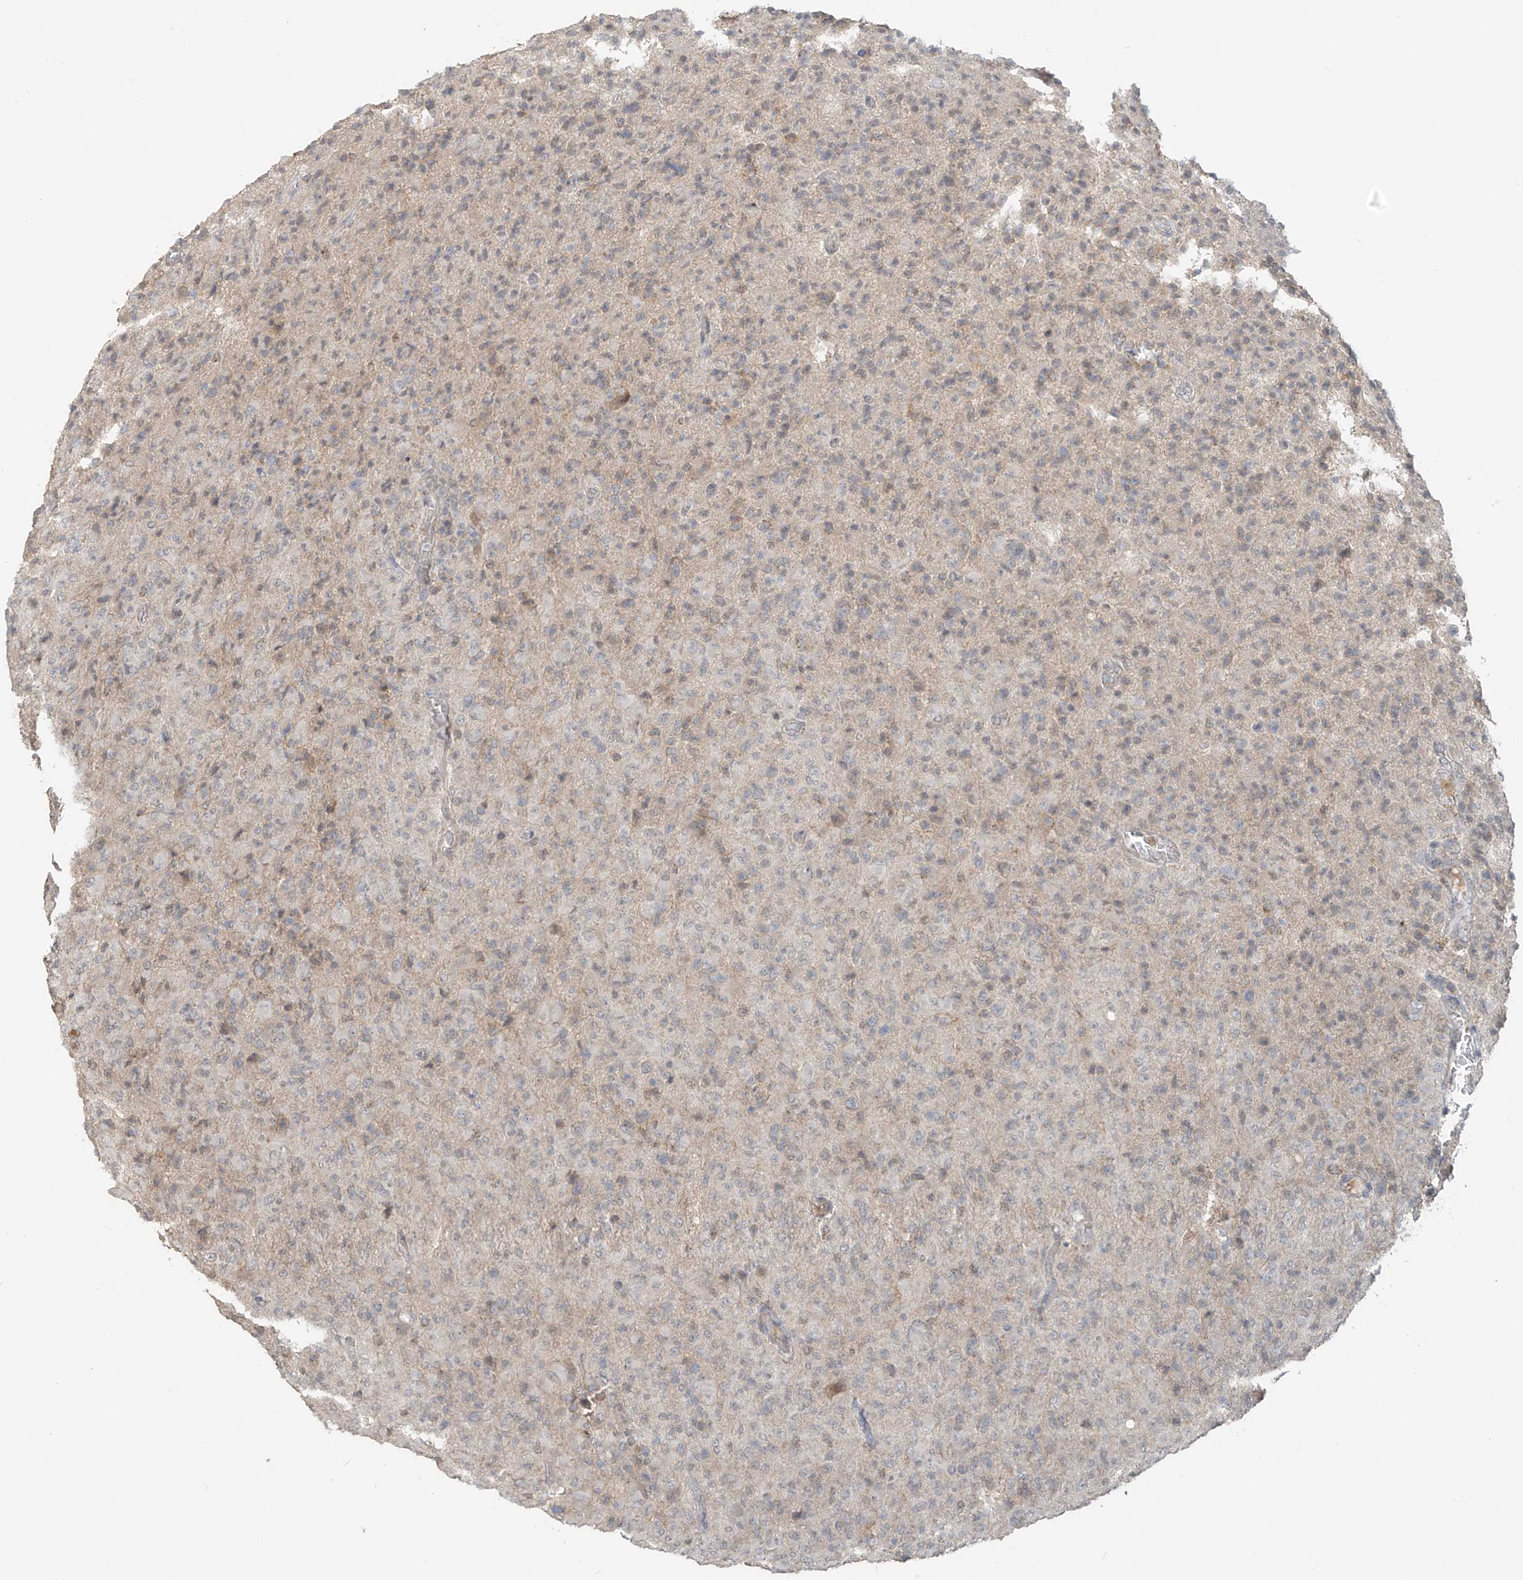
{"staining": {"intensity": "negative", "quantity": "none", "location": "none"}, "tissue": "glioma", "cell_type": "Tumor cells", "image_type": "cancer", "snomed": [{"axis": "morphology", "description": "Glioma, malignant, High grade"}, {"axis": "topography", "description": "Brain"}], "caption": "This is an immunohistochemistry photomicrograph of malignant glioma (high-grade). There is no positivity in tumor cells.", "gene": "ABCD1", "patient": {"sex": "female", "age": 57}}